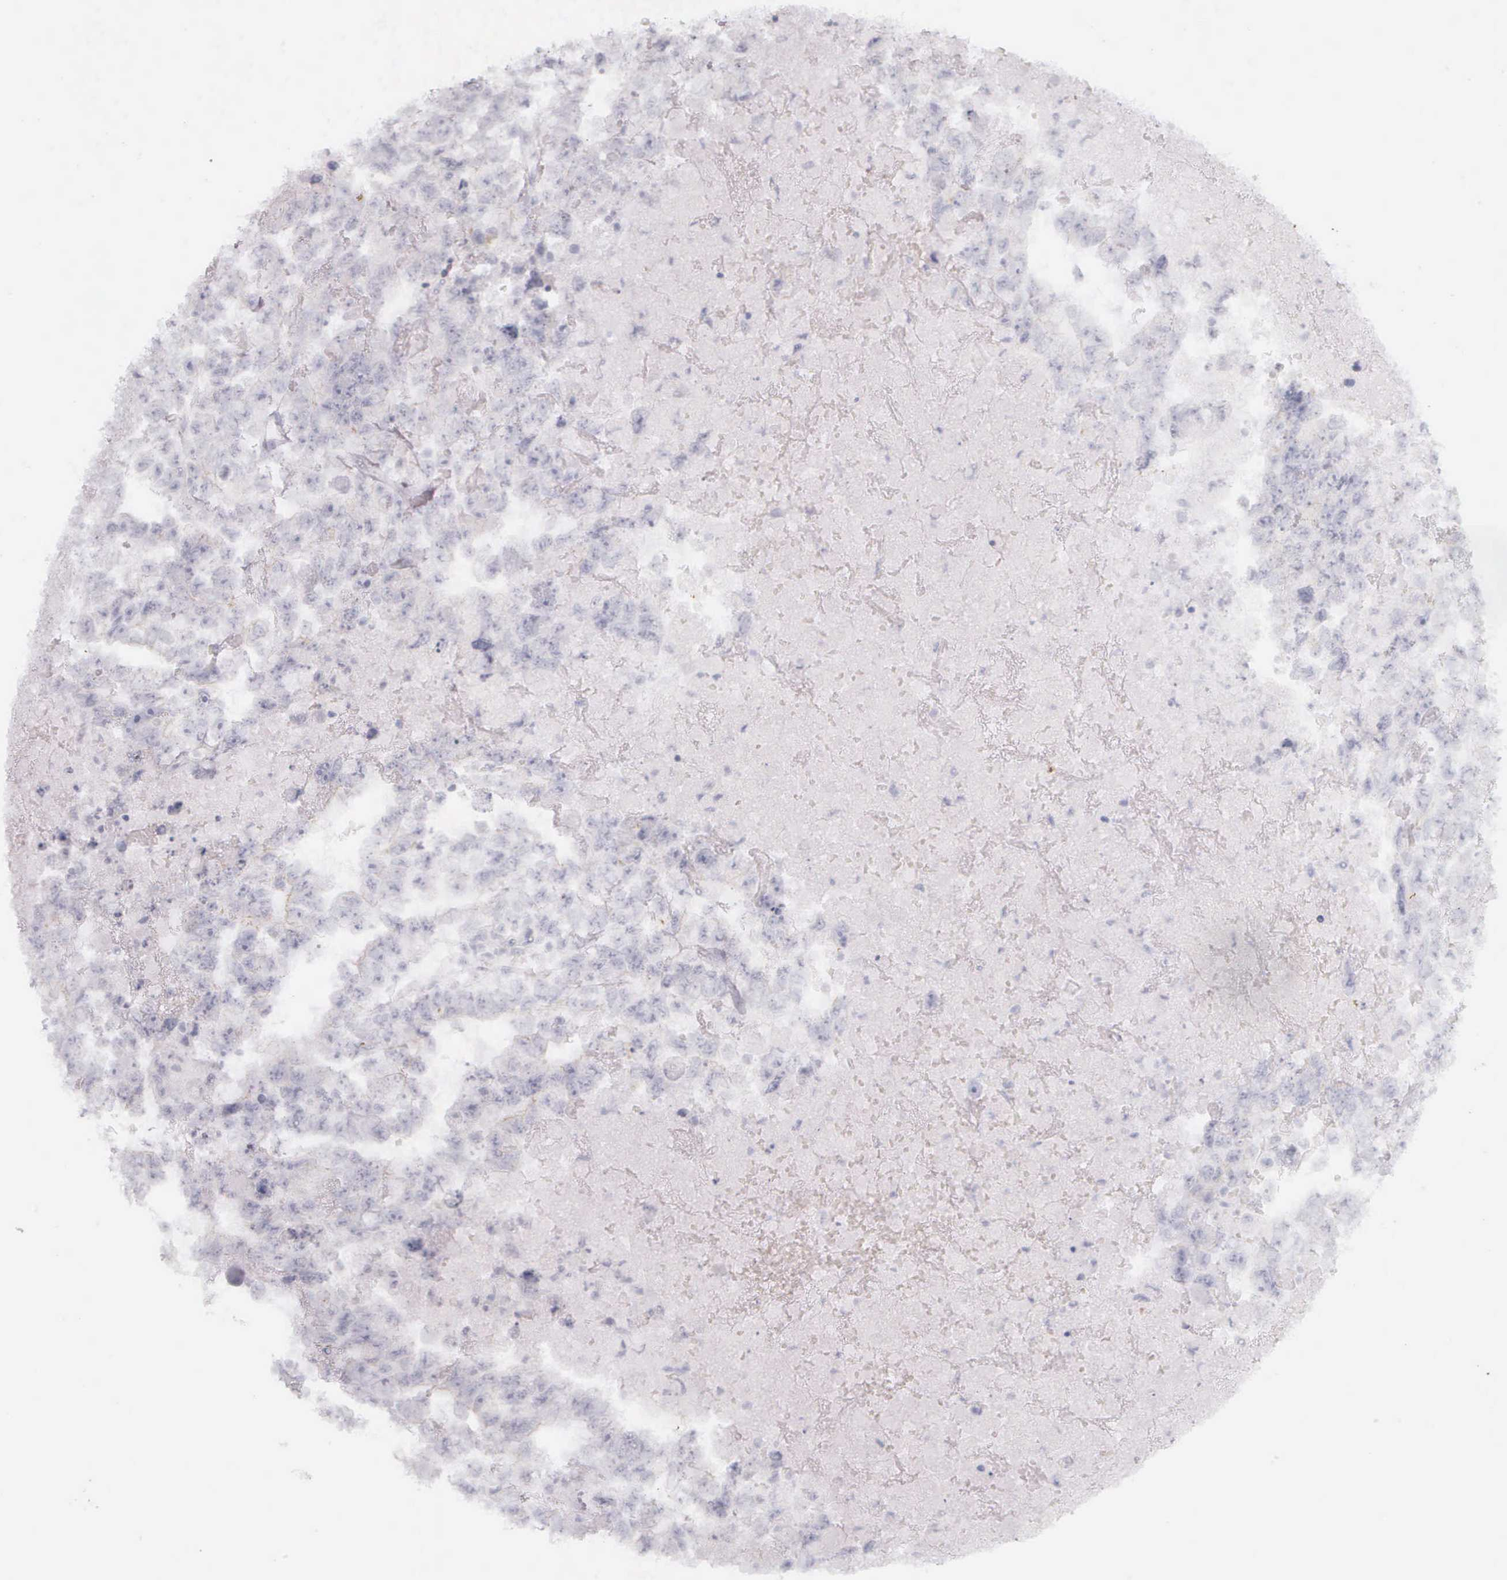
{"staining": {"intensity": "negative", "quantity": "none", "location": "none"}, "tissue": "testis cancer", "cell_type": "Tumor cells", "image_type": "cancer", "snomed": [{"axis": "morphology", "description": "Carcinoma, Embryonal, NOS"}, {"axis": "topography", "description": "Testis"}], "caption": "Human embryonal carcinoma (testis) stained for a protein using immunohistochemistry (IHC) shows no staining in tumor cells.", "gene": "KRT14", "patient": {"sex": "male", "age": 36}}